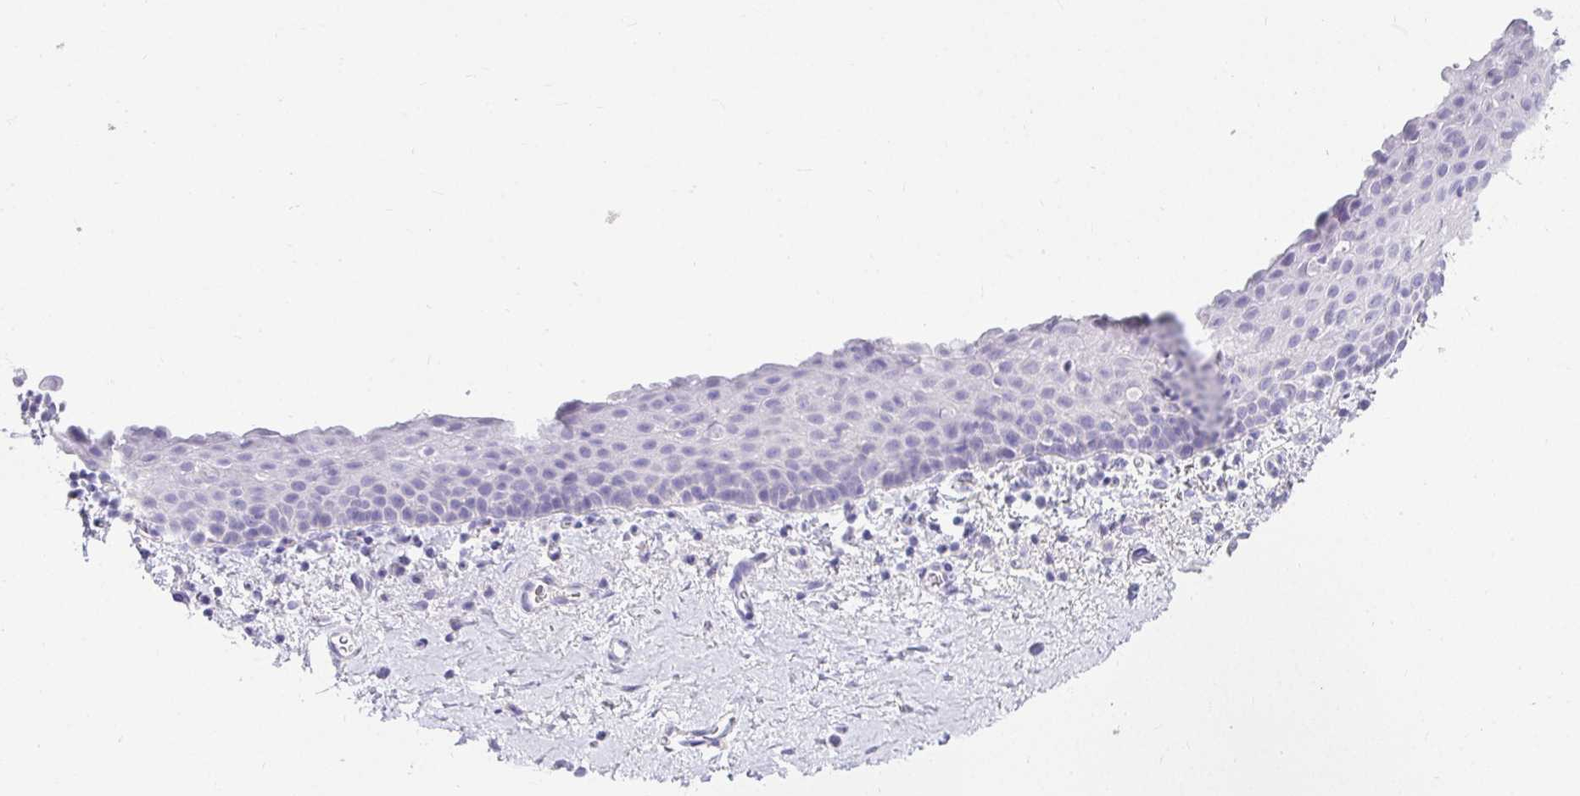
{"staining": {"intensity": "negative", "quantity": "none", "location": "none"}, "tissue": "vagina", "cell_type": "Squamous epithelial cells", "image_type": "normal", "snomed": [{"axis": "morphology", "description": "Normal tissue, NOS"}, {"axis": "topography", "description": "Vagina"}], "caption": "Protein analysis of normal vagina demonstrates no significant staining in squamous epithelial cells. The staining was performed using DAB to visualize the protein expression in brown, while the nuclei were stained in blue with hematoxylin (Magnification: 20x).", "gene": "CHAT", "patient": {"sex": "female", "age": 61}}